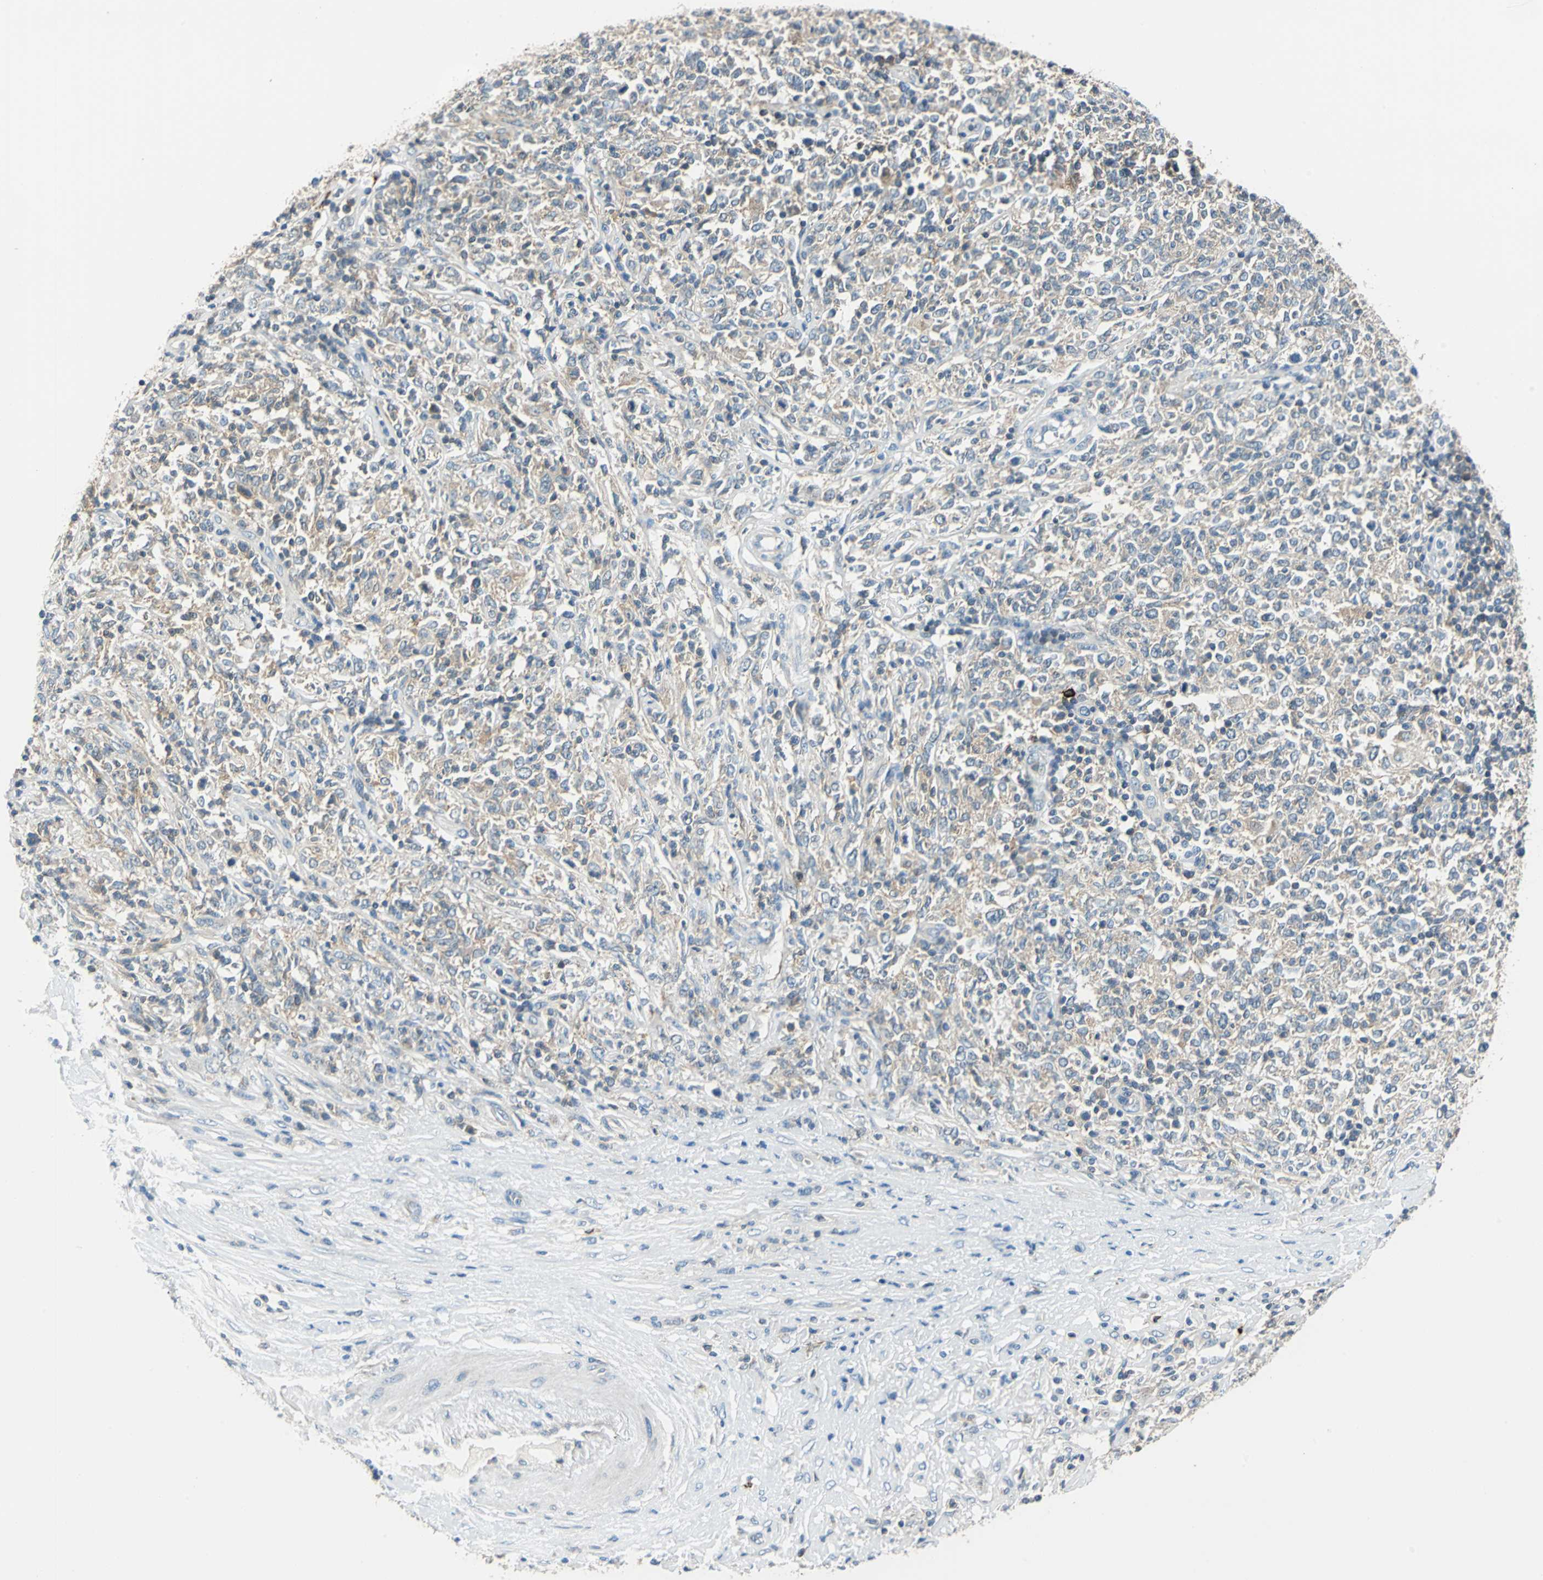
{"staining": {"intensity": "negative", "quantity": "none", "location": "none"}, "tissue": "lymphoma", "cell_type": "Tumor cells", "image_type": "cancer", "snomed": [{"axis": "morphology", "description": "Malignant lymphoma, non-Hodgkin's type, High grade"}, {"axis": "topography", "description": "Lymph node"}], "caption": "Image shows no protein expression in tumor cells of malignant lymphoma, non-Hodgkin's type (high-grade) tissue.", "gene": "CPA3", "patient": {"sex": "female", "age": 84}}